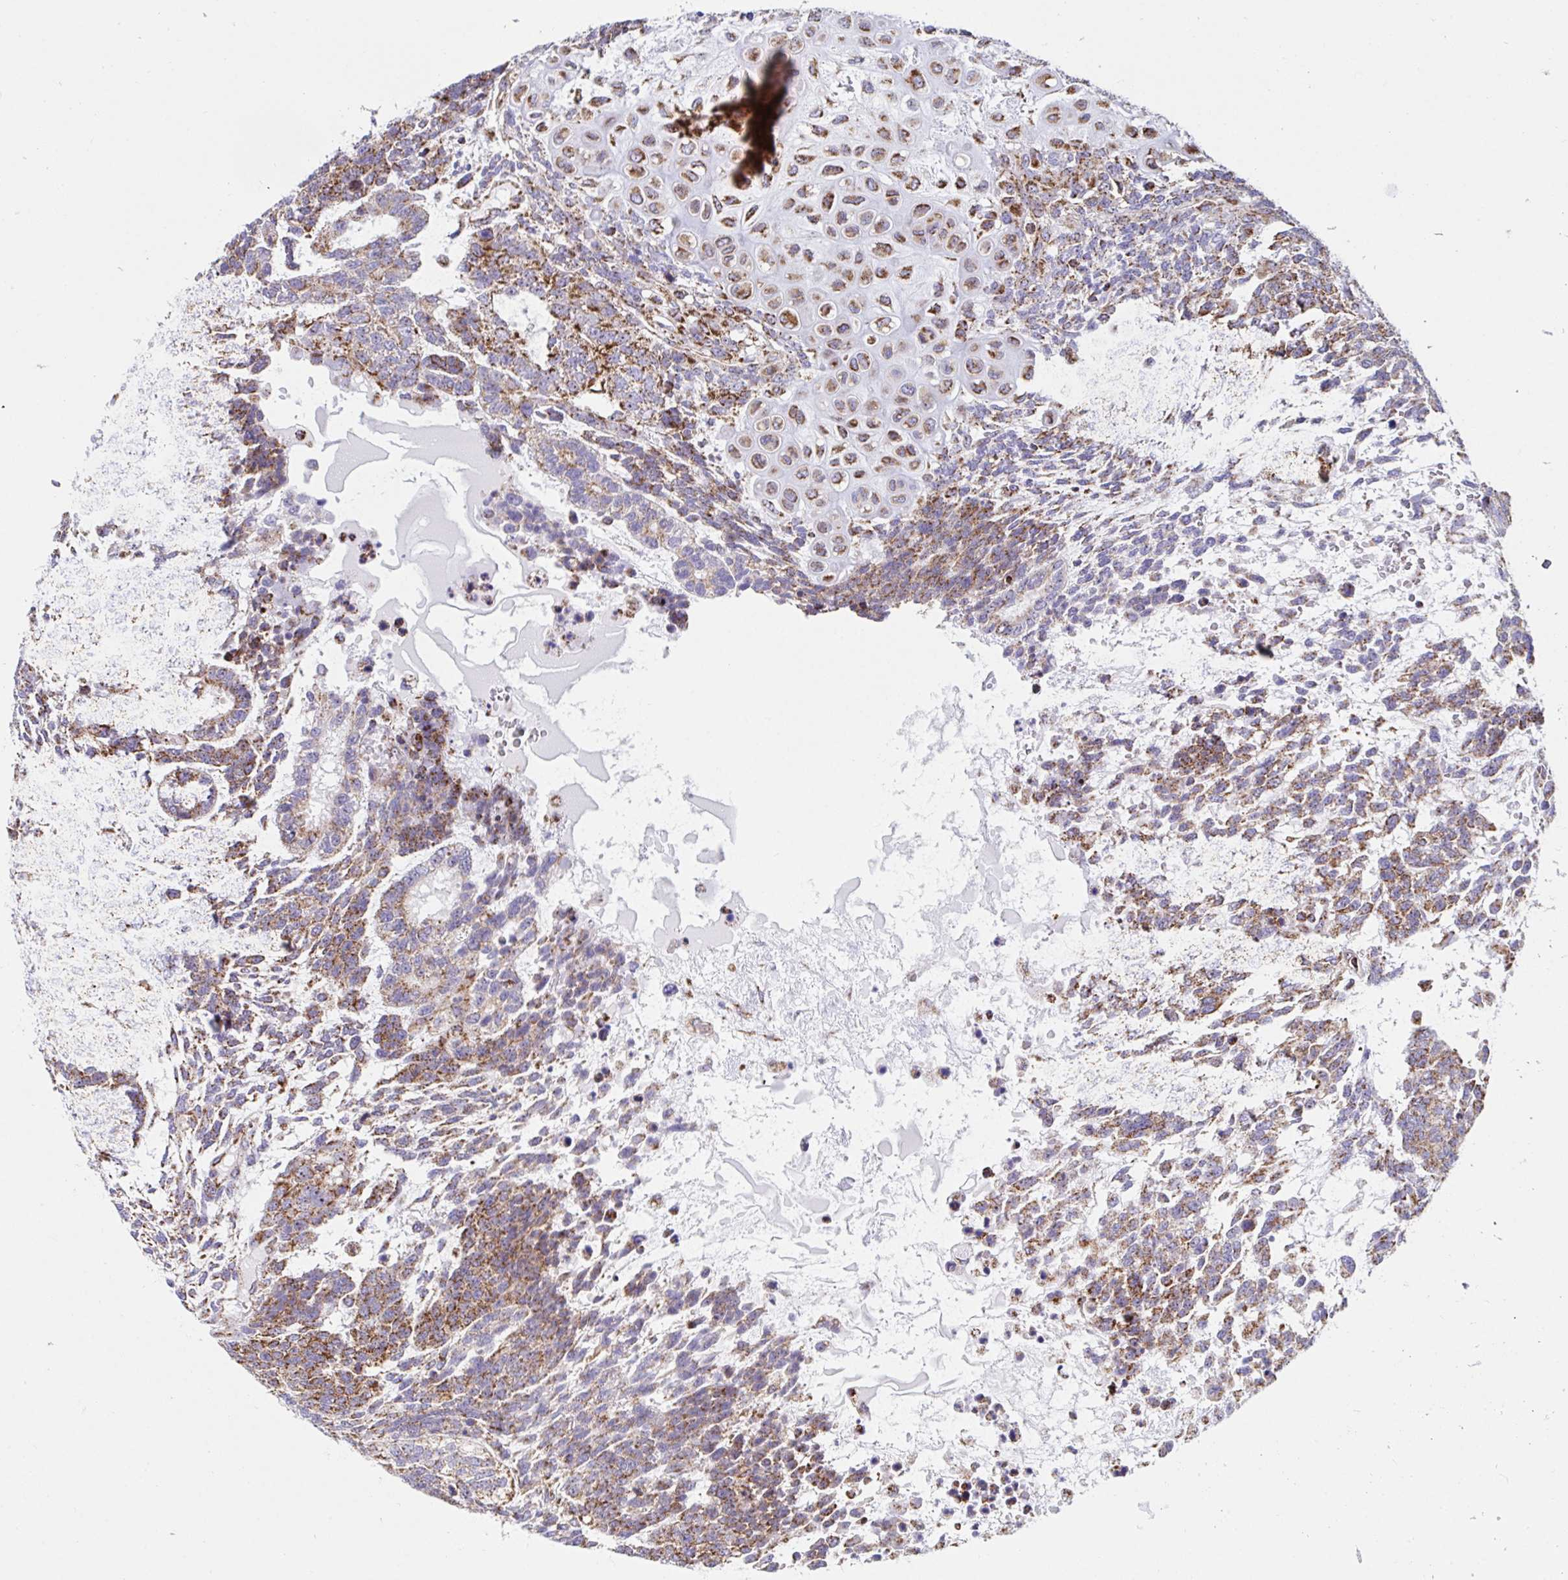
{"staining": {"intensity": "moderate", "quantity": ">75%", "location": "cytoplasmic/membranous"}, "tissue": "testis cancer", "cell_type": "Tumor cells", "image_type": "cancer", "snomed": [{"axis": "morphology", "description": "Carcinoma, Embryonal, NOS"}, {"axis": "topography", "description": "Testis"}], "caption": "Protein staining by IHC displays moderate cytoplasmic/membranous positivity in approximately >75% of tumor cells in testis cancer (embryonal carcinoma).", "gene": "ATP5MJ", "patient": {"sex": "male", "age": 23}}